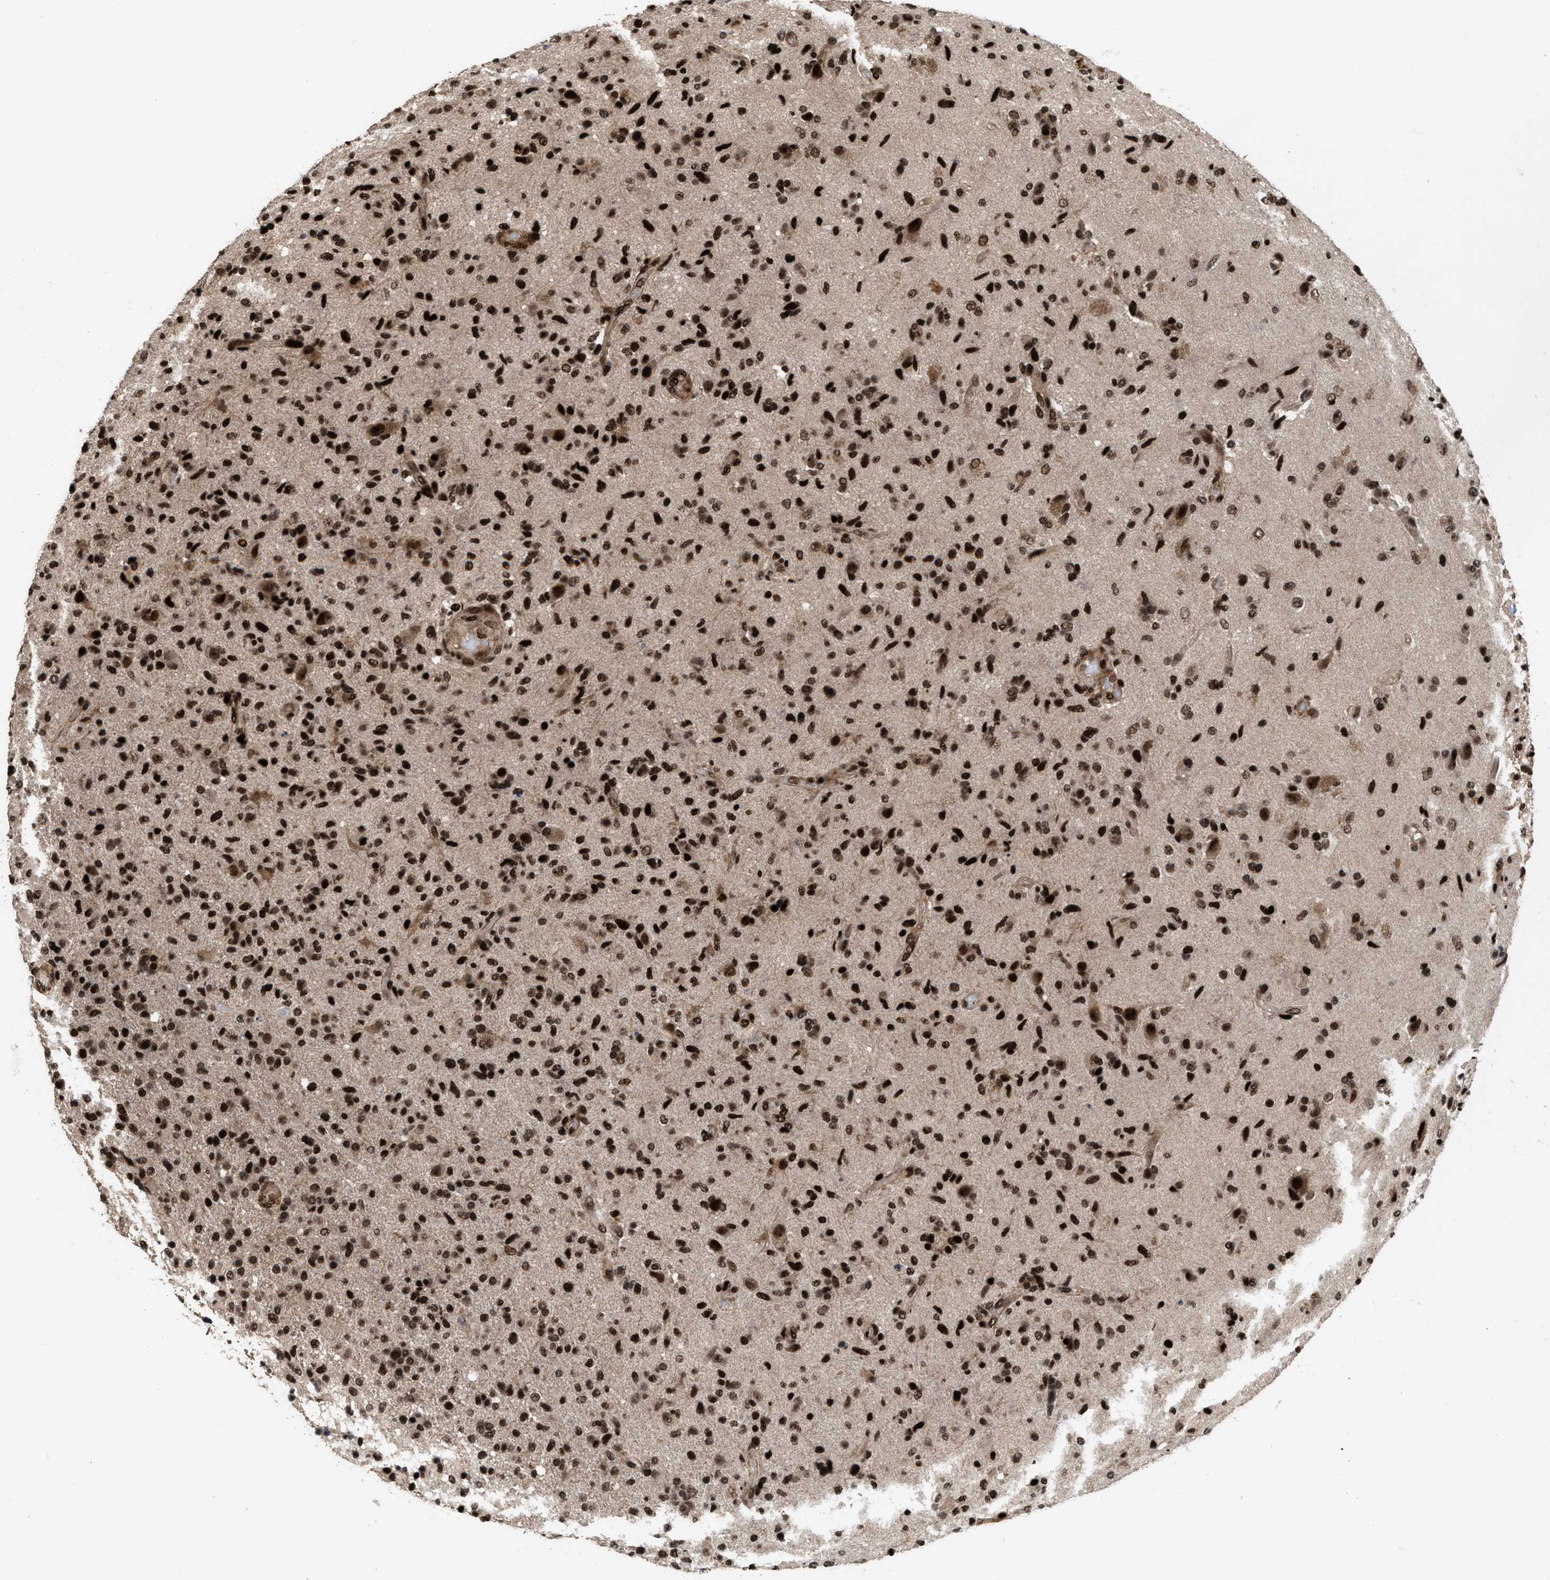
{"staining": {"intensity": "strong", "quantity": ">75%", "location": "nuclear"}, "tissue": "glioma", "cell_type": "Tumor cells", "image_type": "cancer", "snomed": [{"axis": "morphology", "description": "Glioma, malignant, High grade"}, {"axis": "topography", "description": "Brain"}], "caption": "Malignant glioma (high-grade) stained with IHC reveals strong nuclear staining in about >75% of tumor cells.", "gene": "WIZ", "patient": {"sex": "male", "age": 72}}